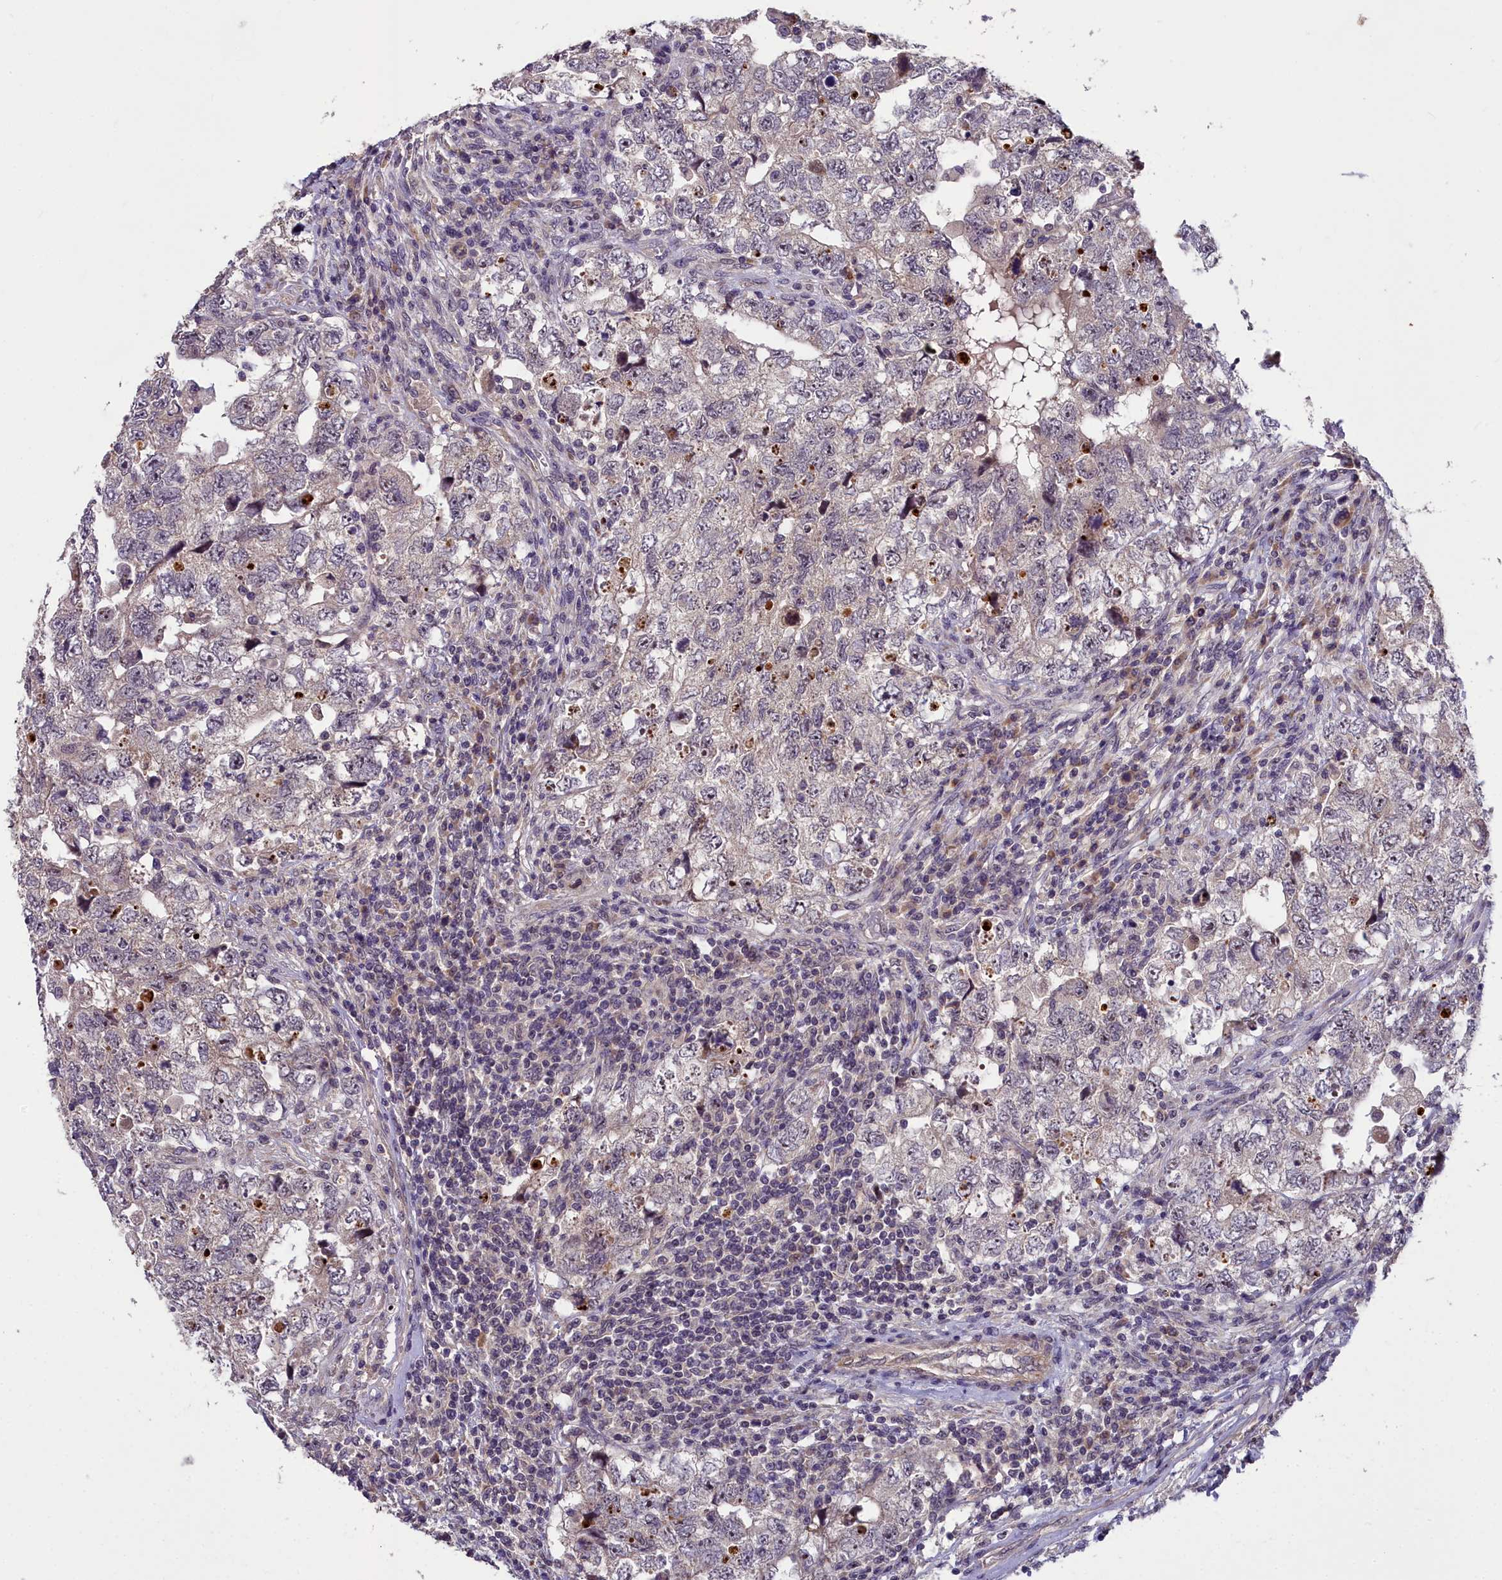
{"staining": {"intensity": "negative", "quantity": "none", "location": "none"}, "tissue": "testis cancer", "cell_type": "Tumor cells", "image_type": "cancer", "snomed": [{"axis": "morphology", "description": "Carcinoma, Embryonal, NOS"}, {"axis": "topography", "description": "Testis"}], "caption": "This is a micrograph of immunohistochemistry (IHC) staining of testis cancer (embryonal carcinoma), which shows no positivity in tumor cells.", "gene": "ZNF333", "patient": {"sex": "male", "age": 36}}